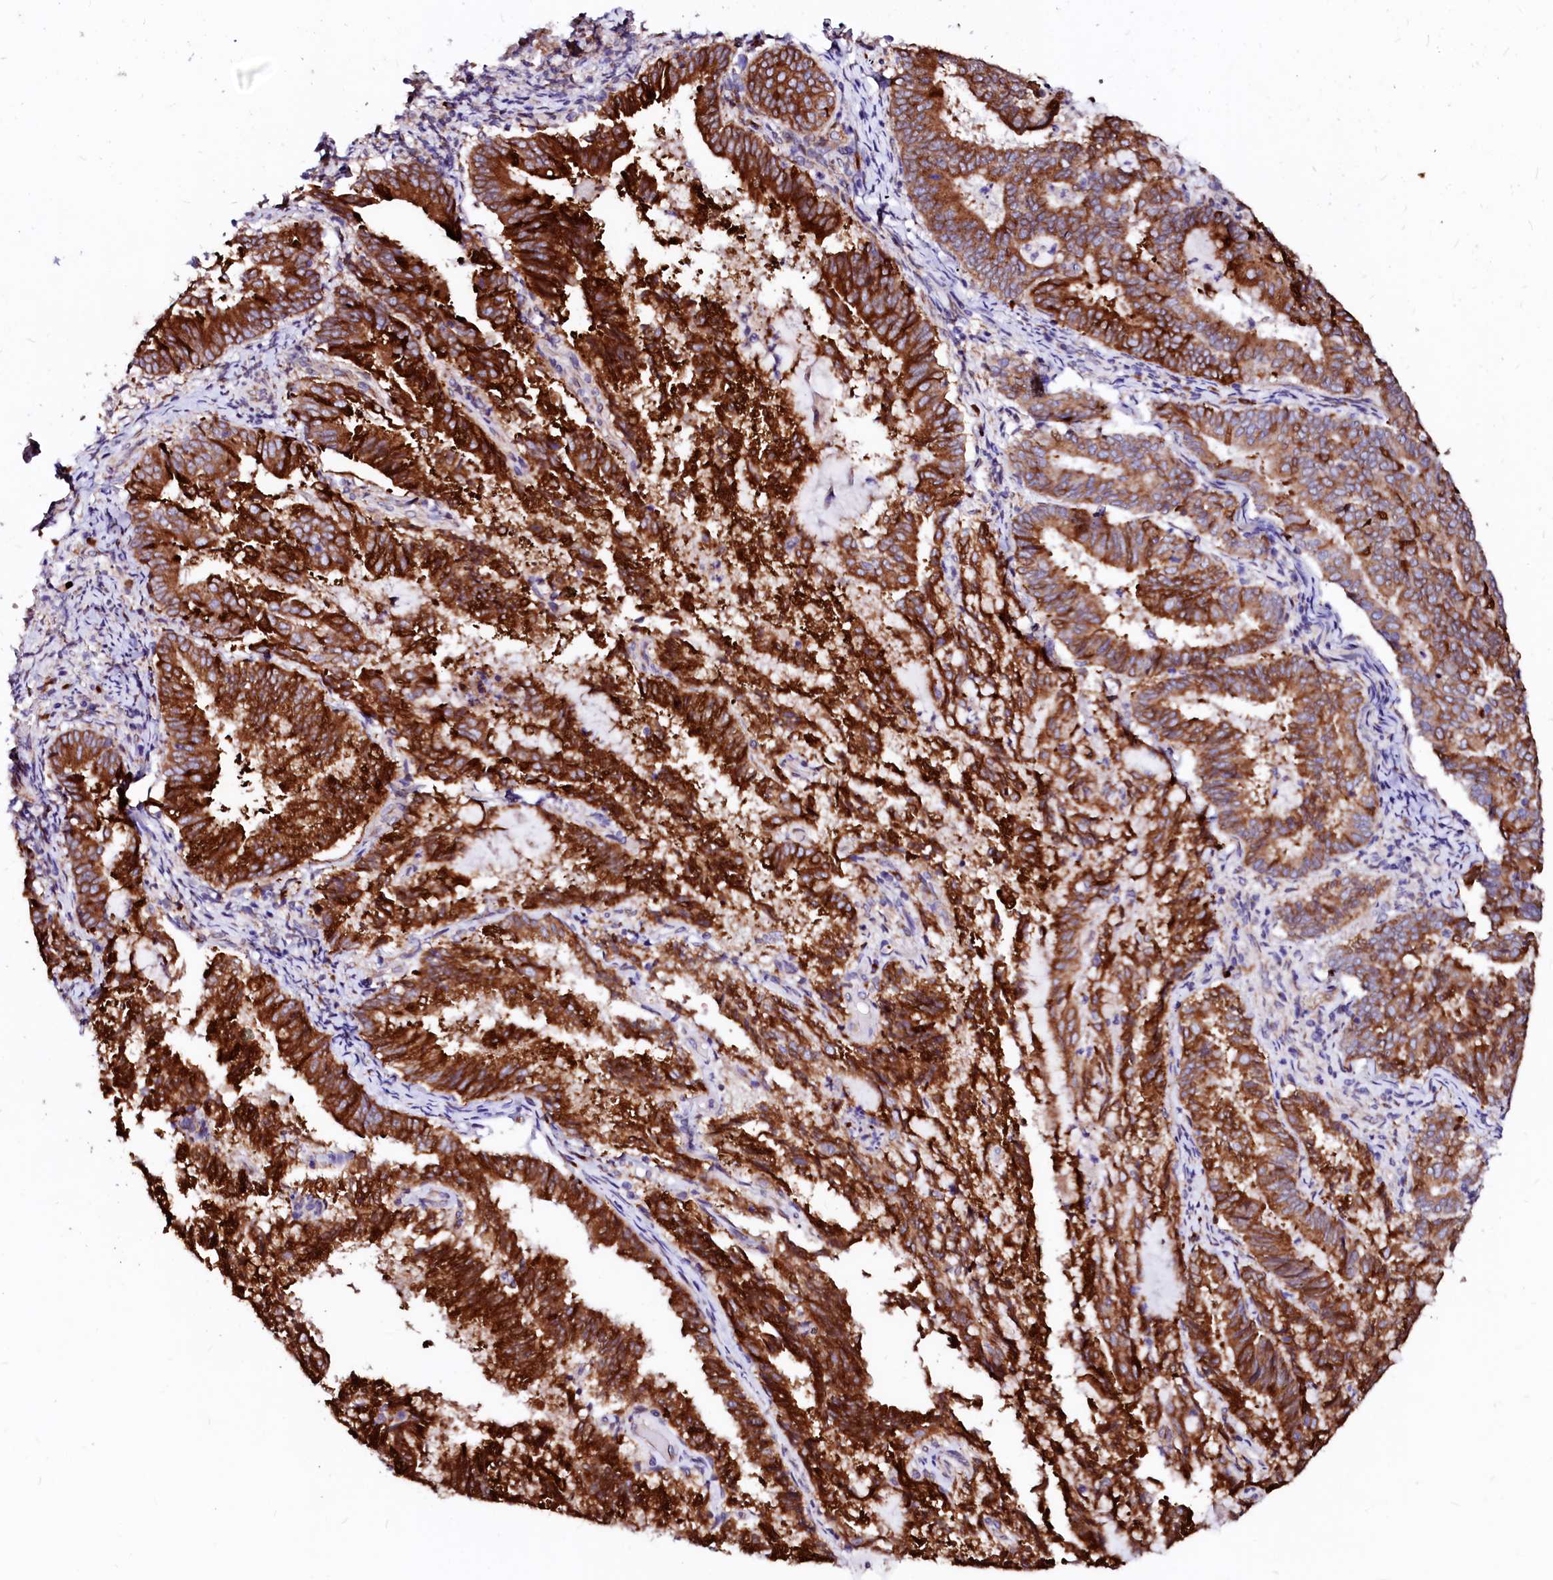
{"staining": {"intensity": "strong", "quantity": ">75%", "location": "cytoplasmic/membranous"}, "tissue": "endometrial cancer", "cell_type": "Tumor cells", "image_type": "cancer", "snomed": [{"axis": "morphology", "description": "Adenocarcinoma, NOS"}, {"axis": "topography", "description": "Endometrium"}], "caption": "Protein staining of endometrial cancer tissue displays strong cytoplasmic/membranous expression in approximately >75% of tumor cells.", "gene": "LMAN1", "patient": {"sex": "female", "age": 80}}